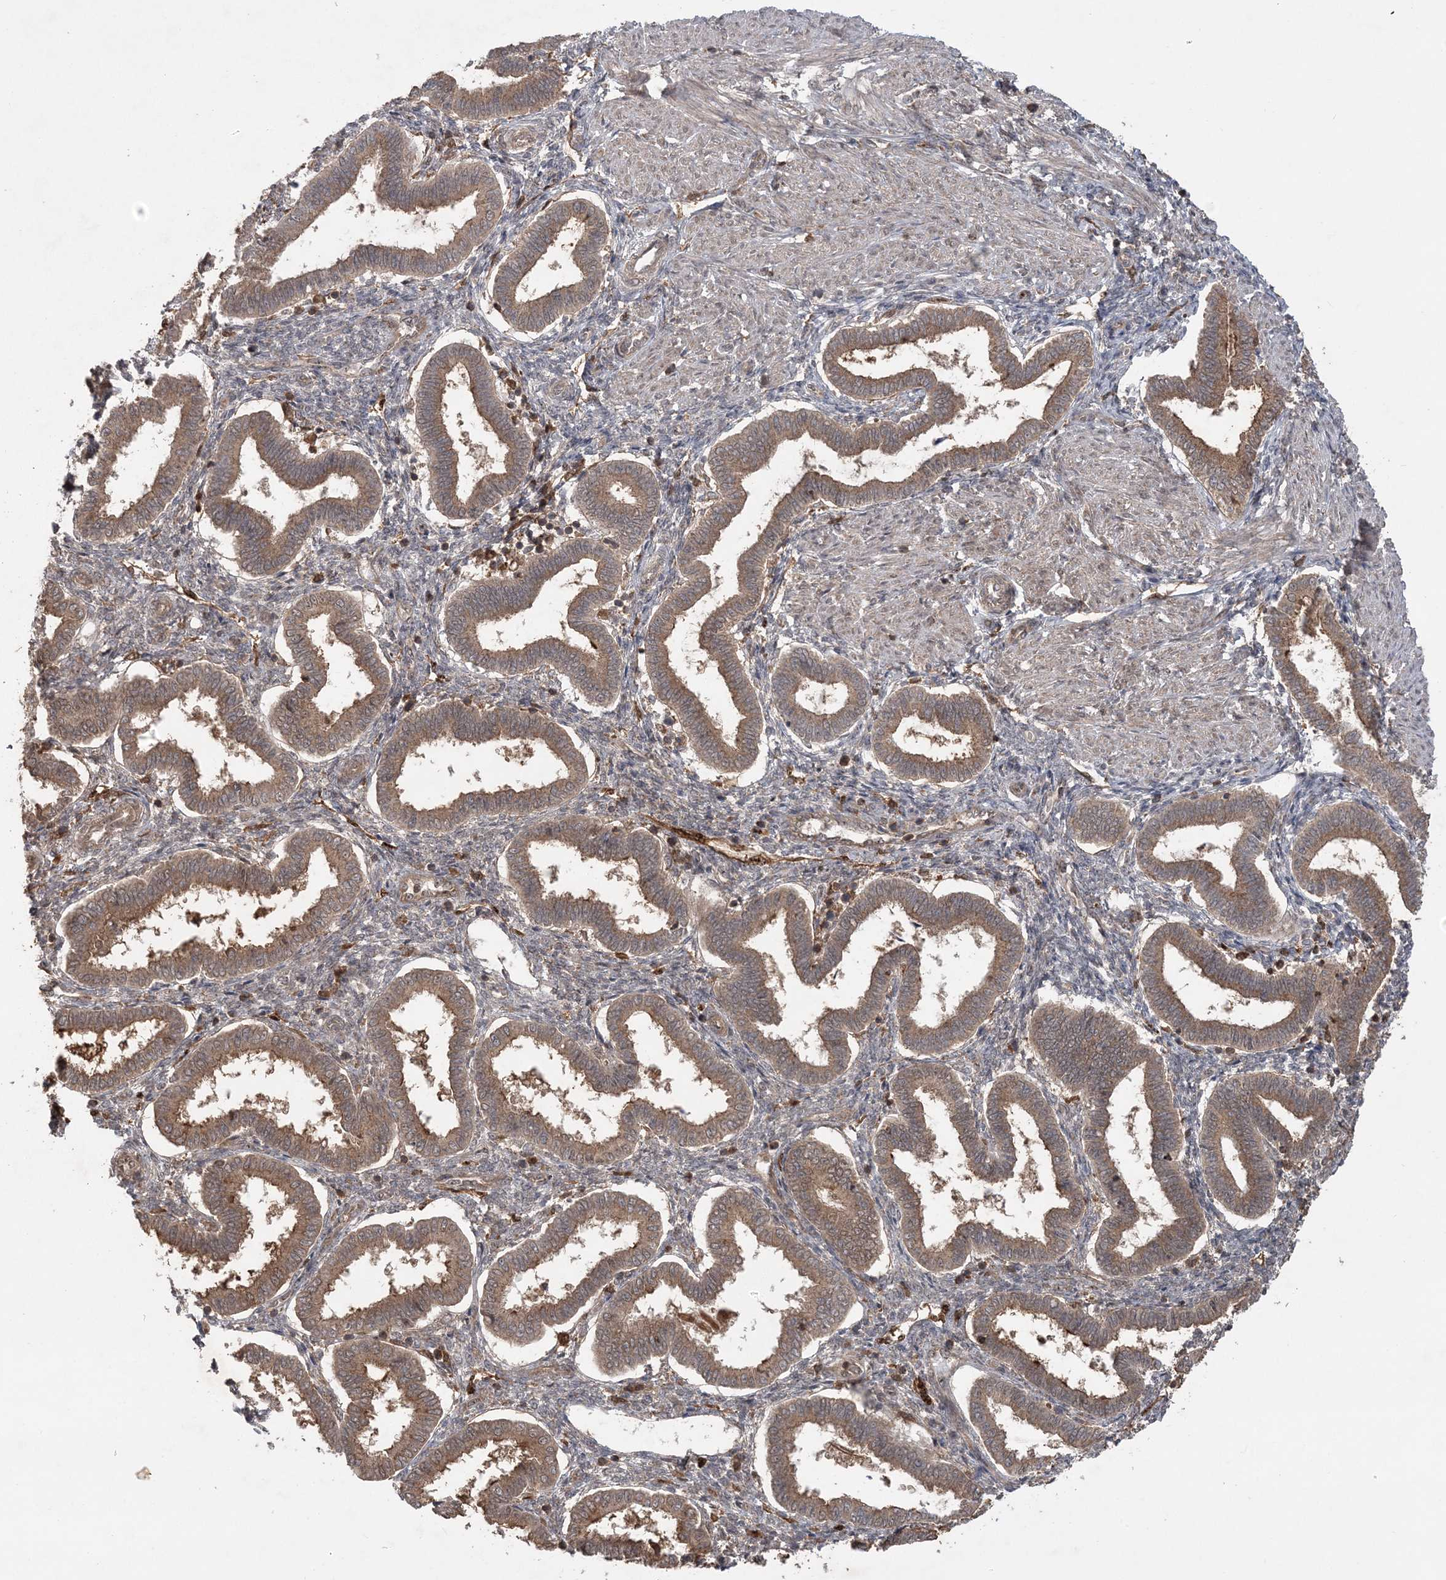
{"staining": {"intensity": "moderate", "quantity": "25%-75%", "location": "cytoplasmic/membranous"}, "tissue": "endometrium", "cell_type": "Cells in endometrial stroma", "image_type": "normal", "snomed": [{"axis": "morphology", "description": "Normal tissue, NOS"}, {"axis": "topography", "description": "Endometrium"}], "caption": "Immunohistochemical staining of unremarkable human endometrium displays medium levels of moderate cytoplasmic/membranous positivity in approximately 25%-75% of cells in endometrial stroma.", "gene": "LACC1", "patient": {"sex": "female", "age": 24}}